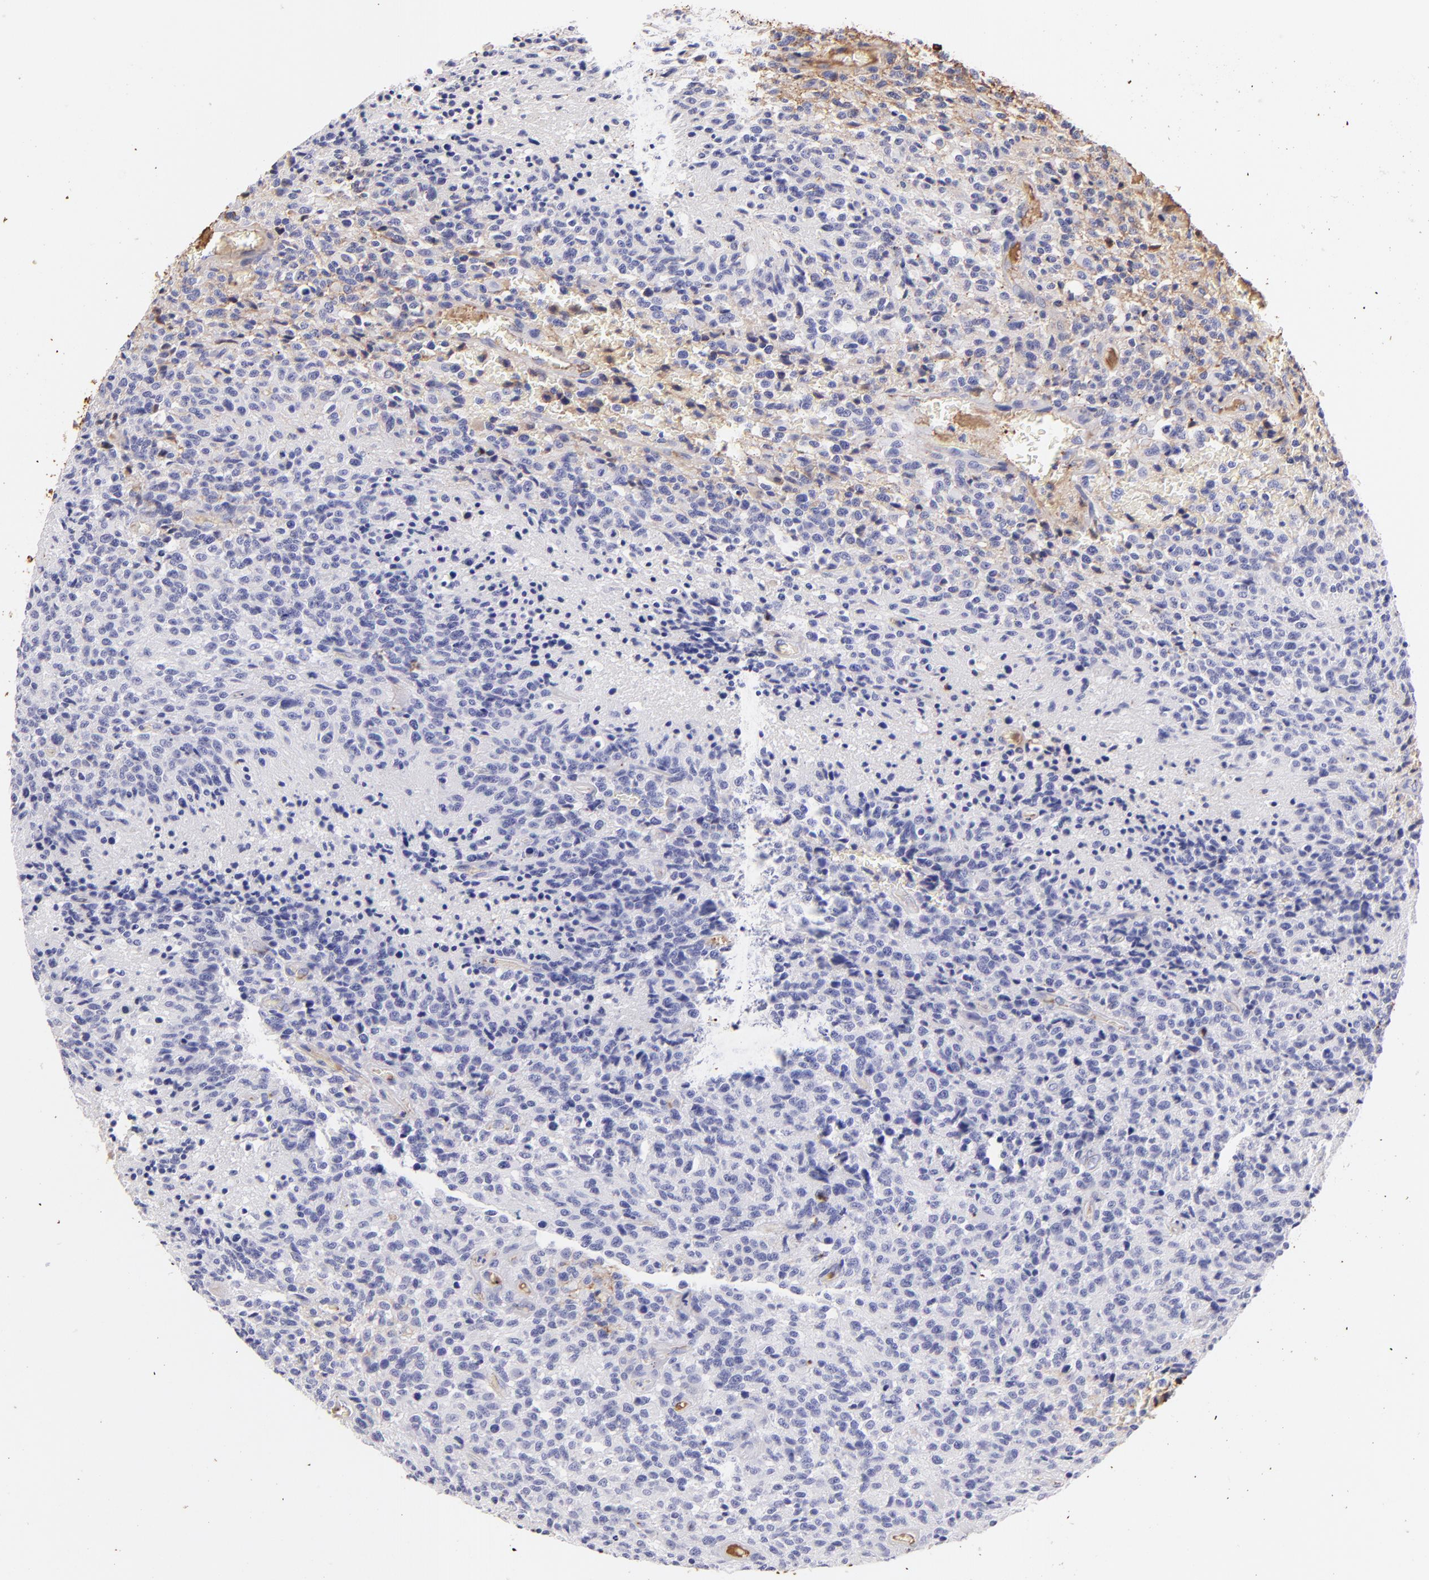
{"staining": {"intensity": "negative", "quantity": "none", "location": "none"}, "tissue": "glioma", "cell_type": "Tumor cells", "image_type": "cancer", "snomed": [{"axis": "morphology", "description": "Glioma, malignant, High grade"}, {"axis": "topography", "description": "Brain"}], "caption": "A histopathology image of human malignant glioma (high-grade) is negative for staining in tumor cells.", "gene": "FGB", "patient": {"sex": "male", "age": 36}}